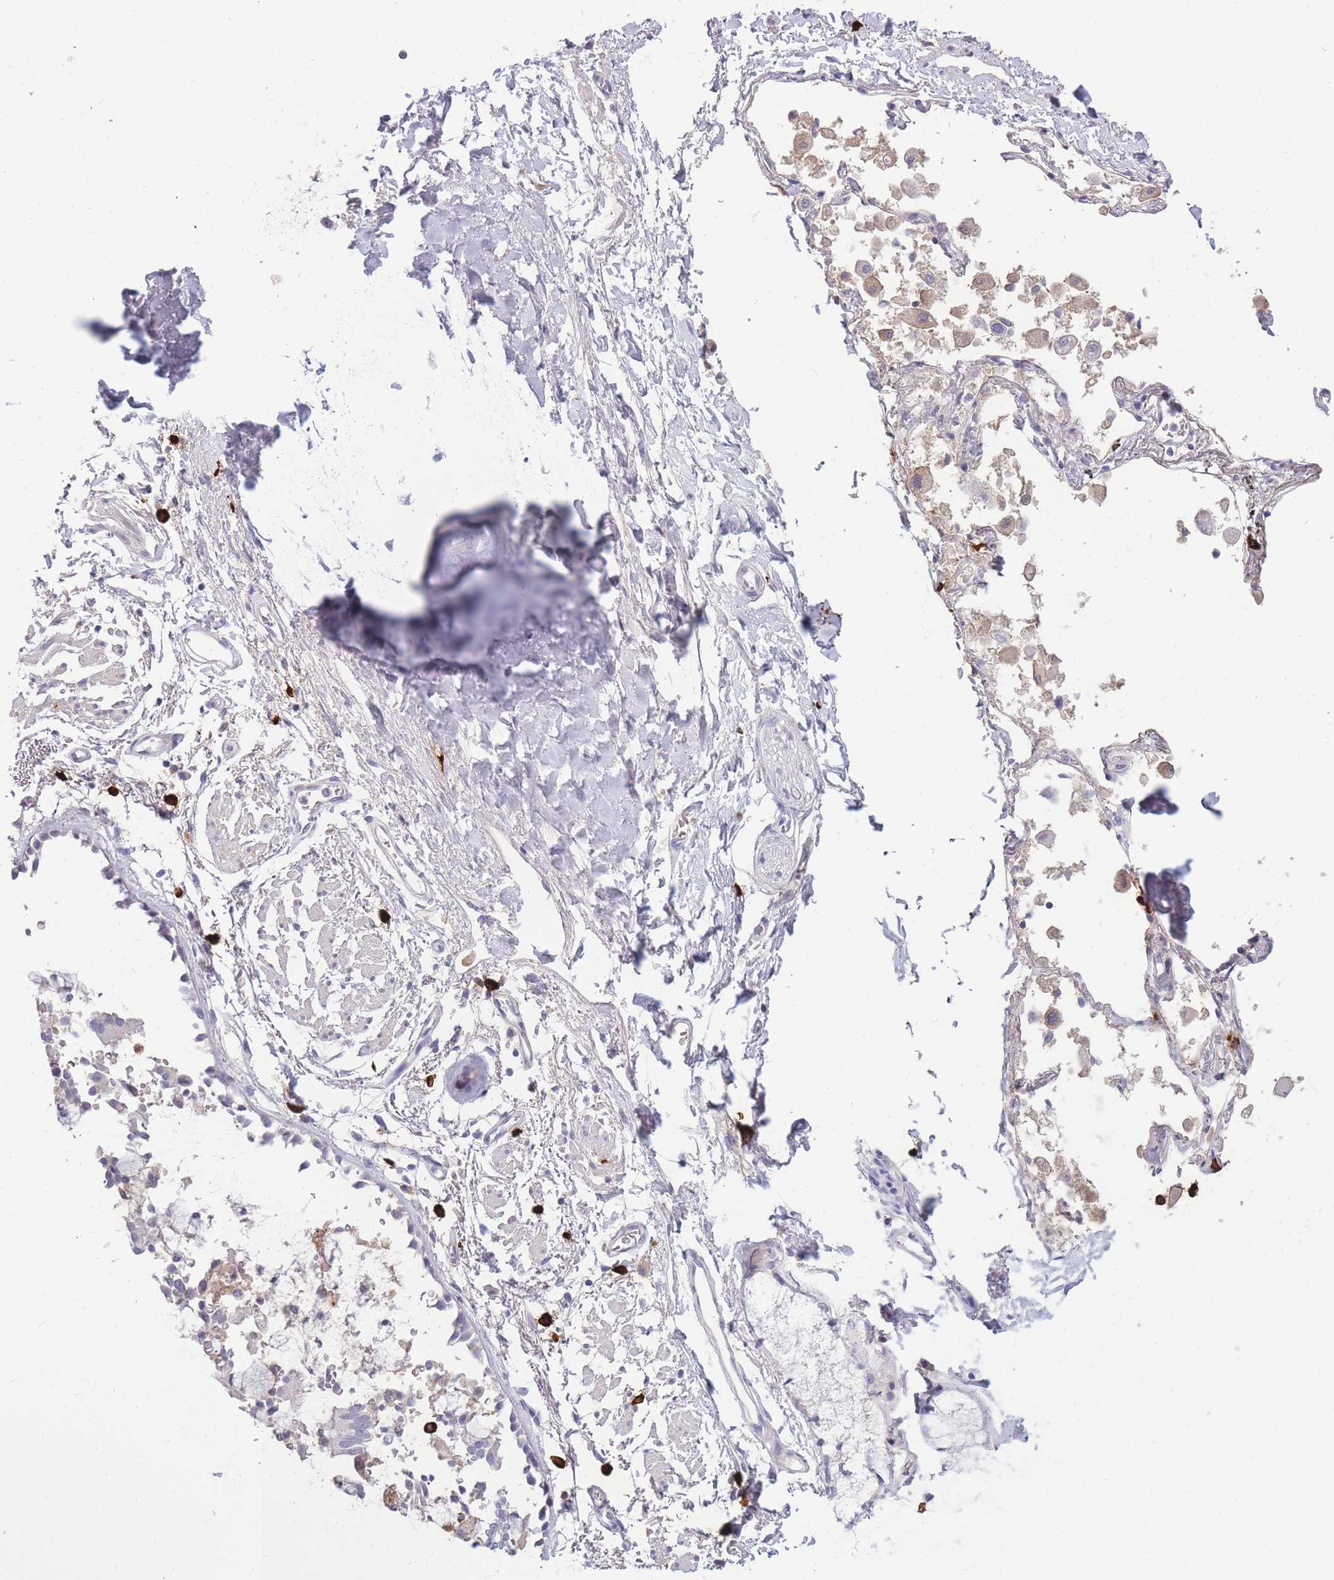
{"staining": {"intensity": "negative", "quantity": "none", "location": "none"}, "tissue": "soft tissue", "cell_type": "Chondrocytes", "image_type": "normal", "snomed": [{"axis": "morphology", "description": "Normal tissue, NOS"}, {"axis": "topography", "description": "Cartilage tissue"}], "caption": "Immunohistochemical staining of benign soft tissue displays no significant staining in chondrocytes. The staining is performed using DAB brown chromogen with nuclei counter-stained in using hematoxylin.", "gene": "TPSD1", "patient": {"sex": "male", "age": 73}}